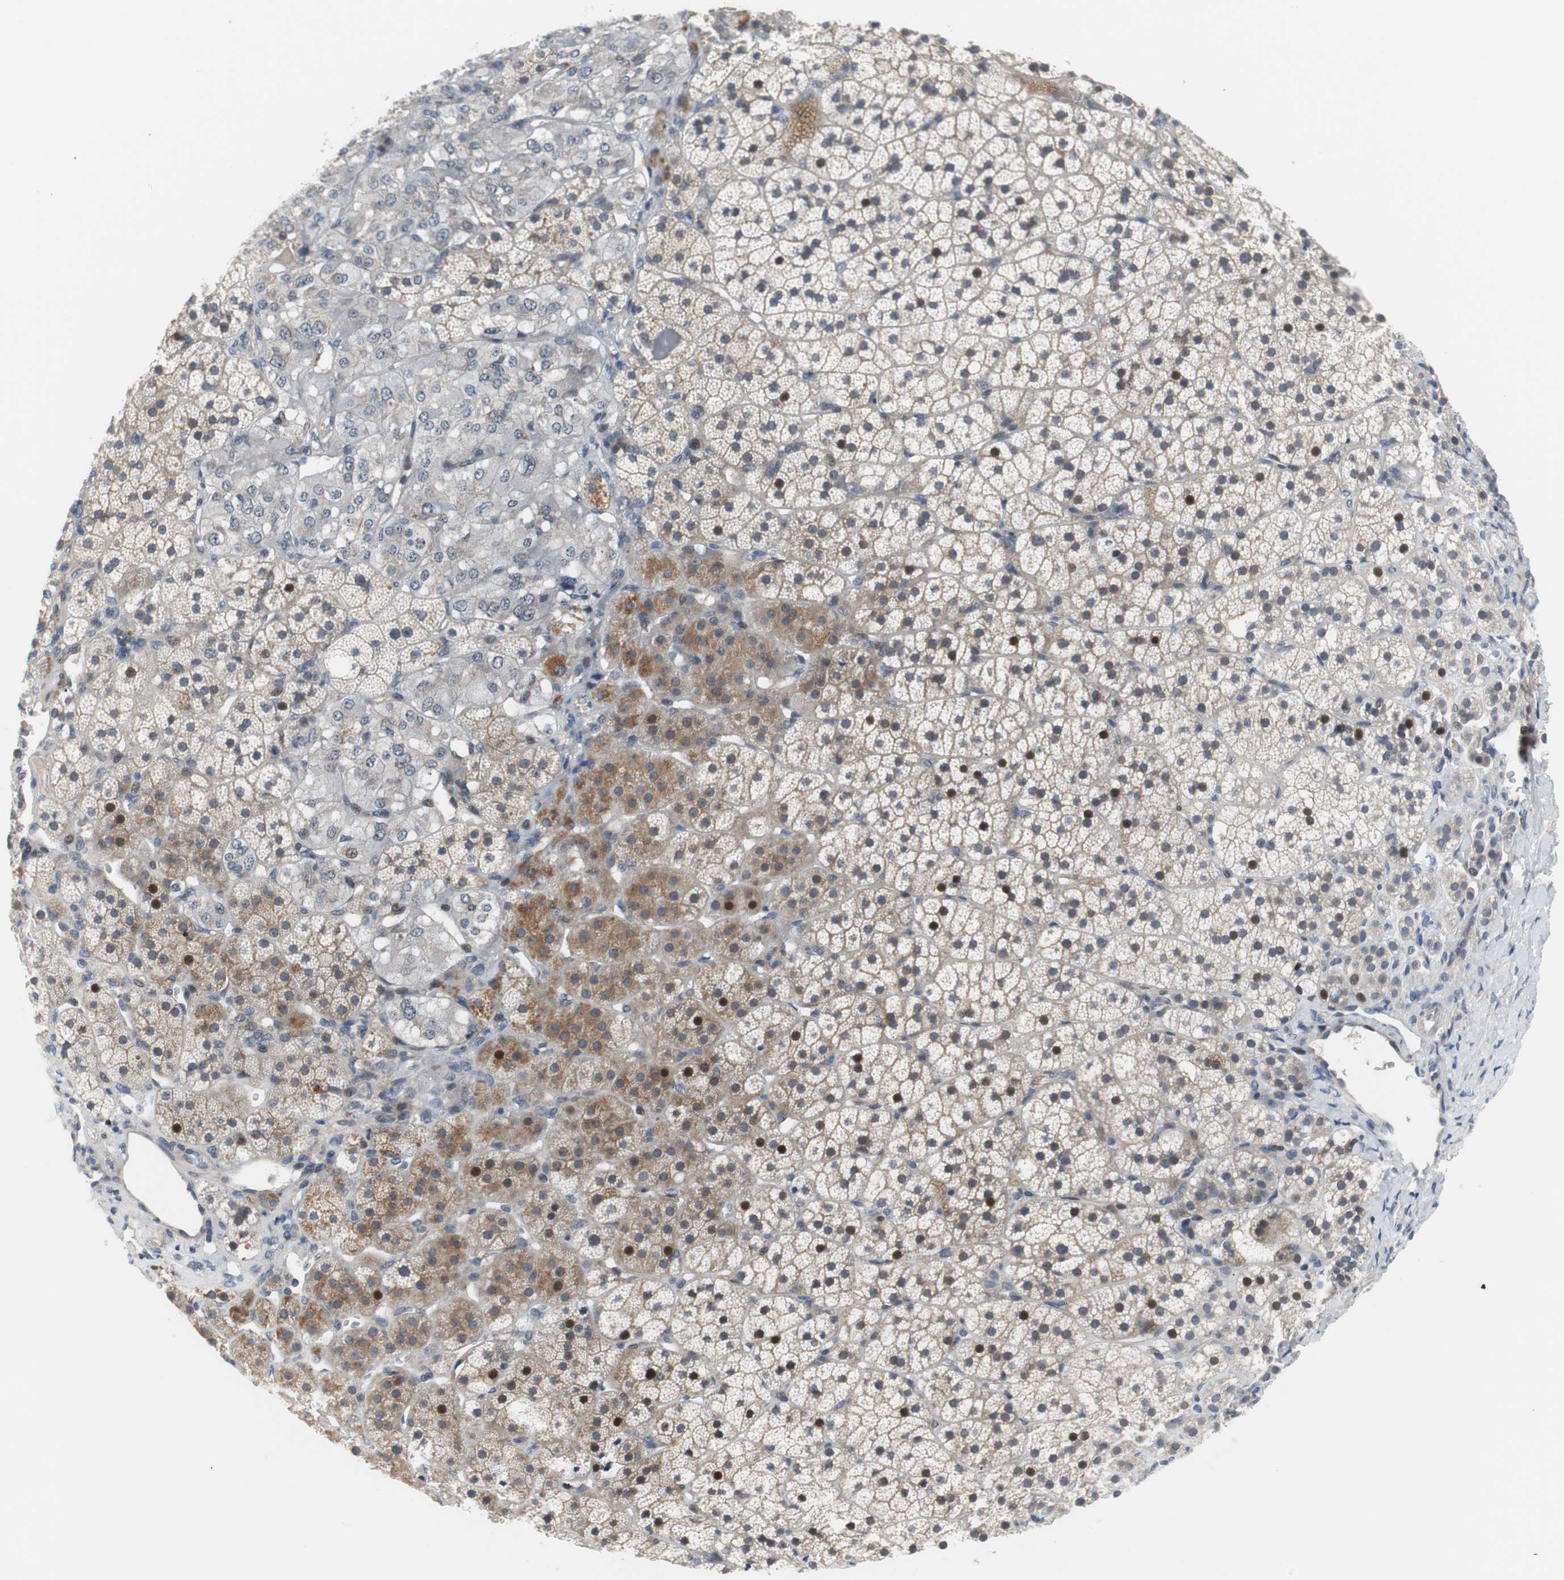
{"staining": {"intensity": "moderate", "quantity": "25%-75%", "location": "cytoplasmic/membranous,nuclear"}, "tissue": "adrenal gland", "cell_type": "Glandular cells", "image_type": "normal", "snomed": [{"axis": "morphology", "description": "Normal tissue, NOS"}, {"axis": "topography", "description": "Adrenal gland"}], "caption": "This histopathology image reveals IHC staining of benign human adrenal gland, with medium moderate cytoplasmic/membranous,nuclear expression in approximately 25%-75% of glandular cells.", "gene": "MAP2K4", "patient": {"sex": "female", "age": 44}}